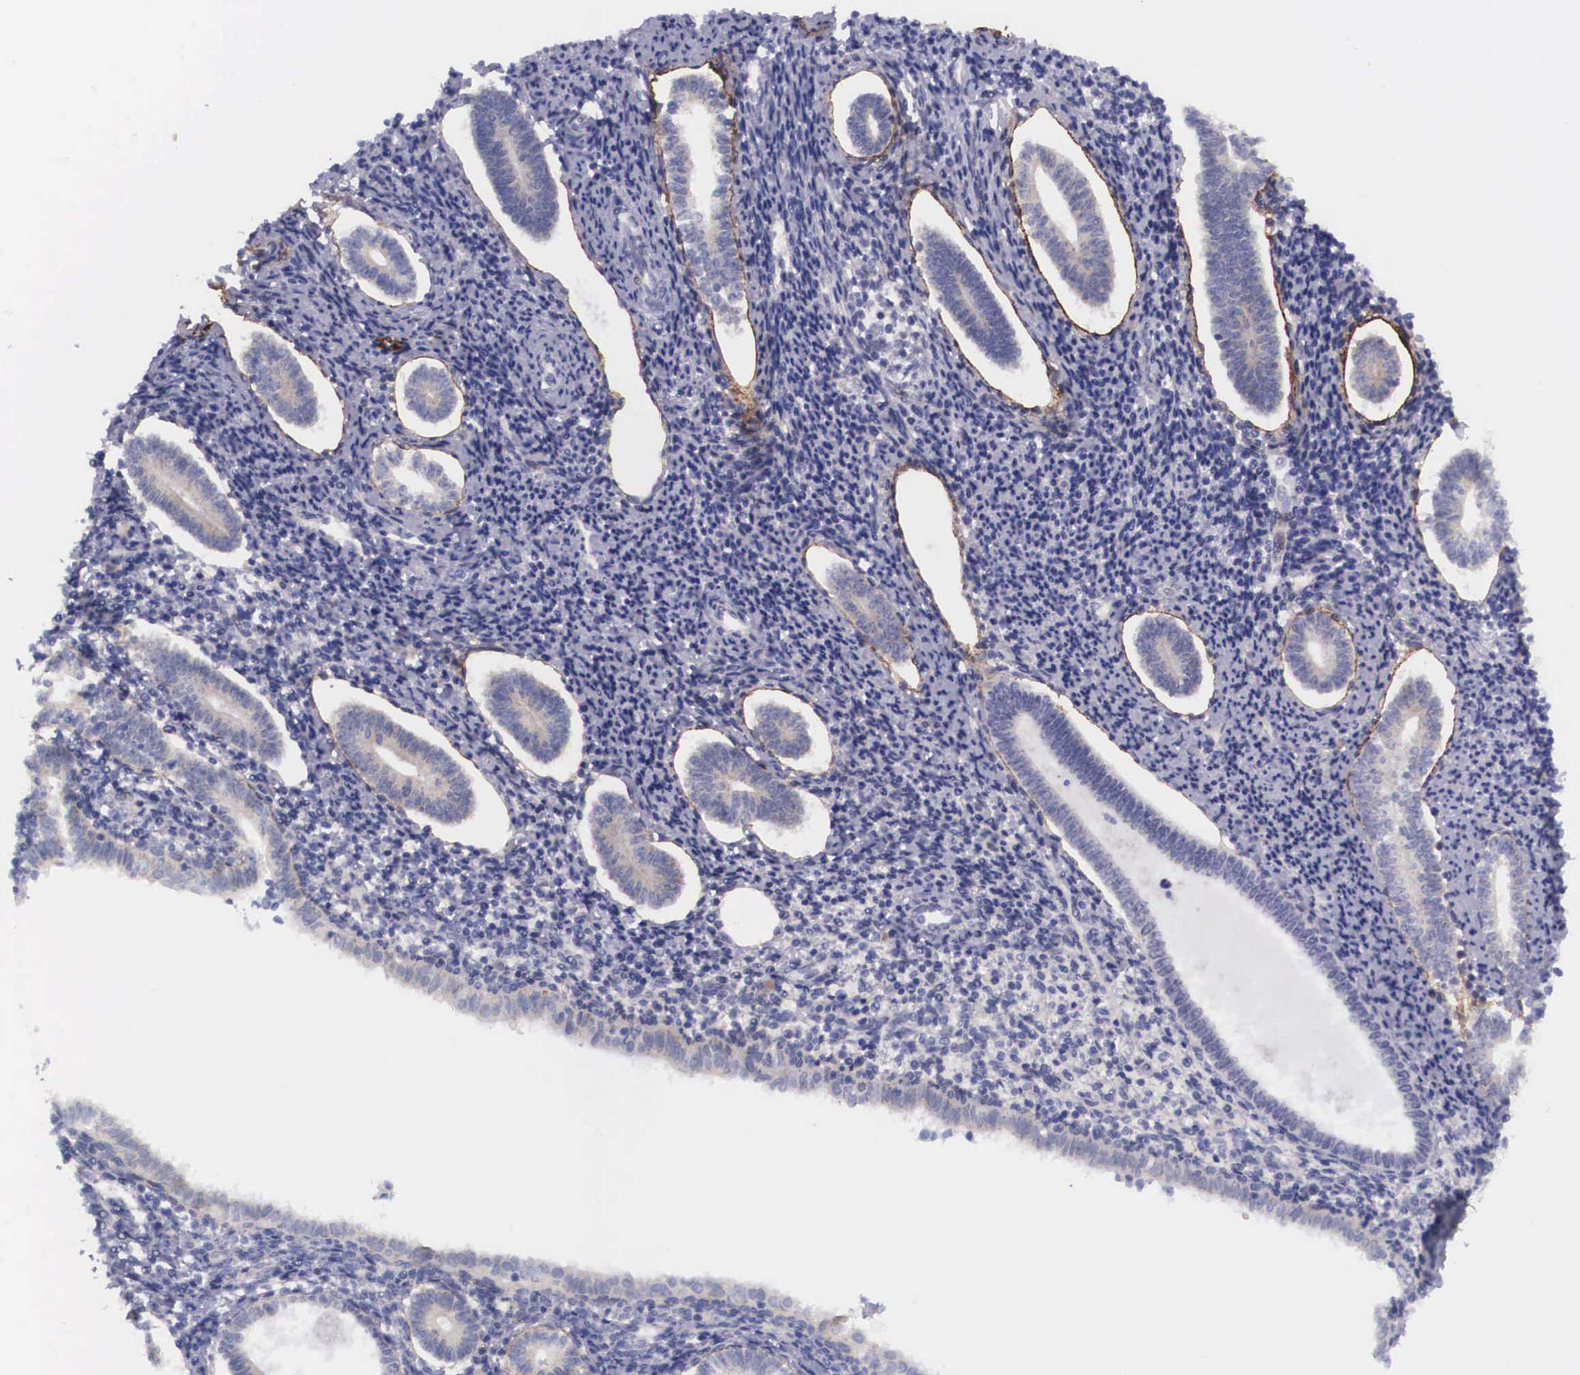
{"staining": {"intensity": "negative", "quantity": "none", "location": "none"}, "tissue": "endometrium", "cell_type": "Cells in endometrial stroma", "image_type": "normal", "snomed": [{"axis": "morphology", "description": "Normal tissue, NOS"}, {"axis": "topography", "description": "Endometrium"}], "caption": "This is a histopathology image of immunohistochemistry staining of benign endometrium, which shows no expression in cells in endometrial stroma.", "gene": "EMID1", "patient": {"sex": "female", "age": 52}}